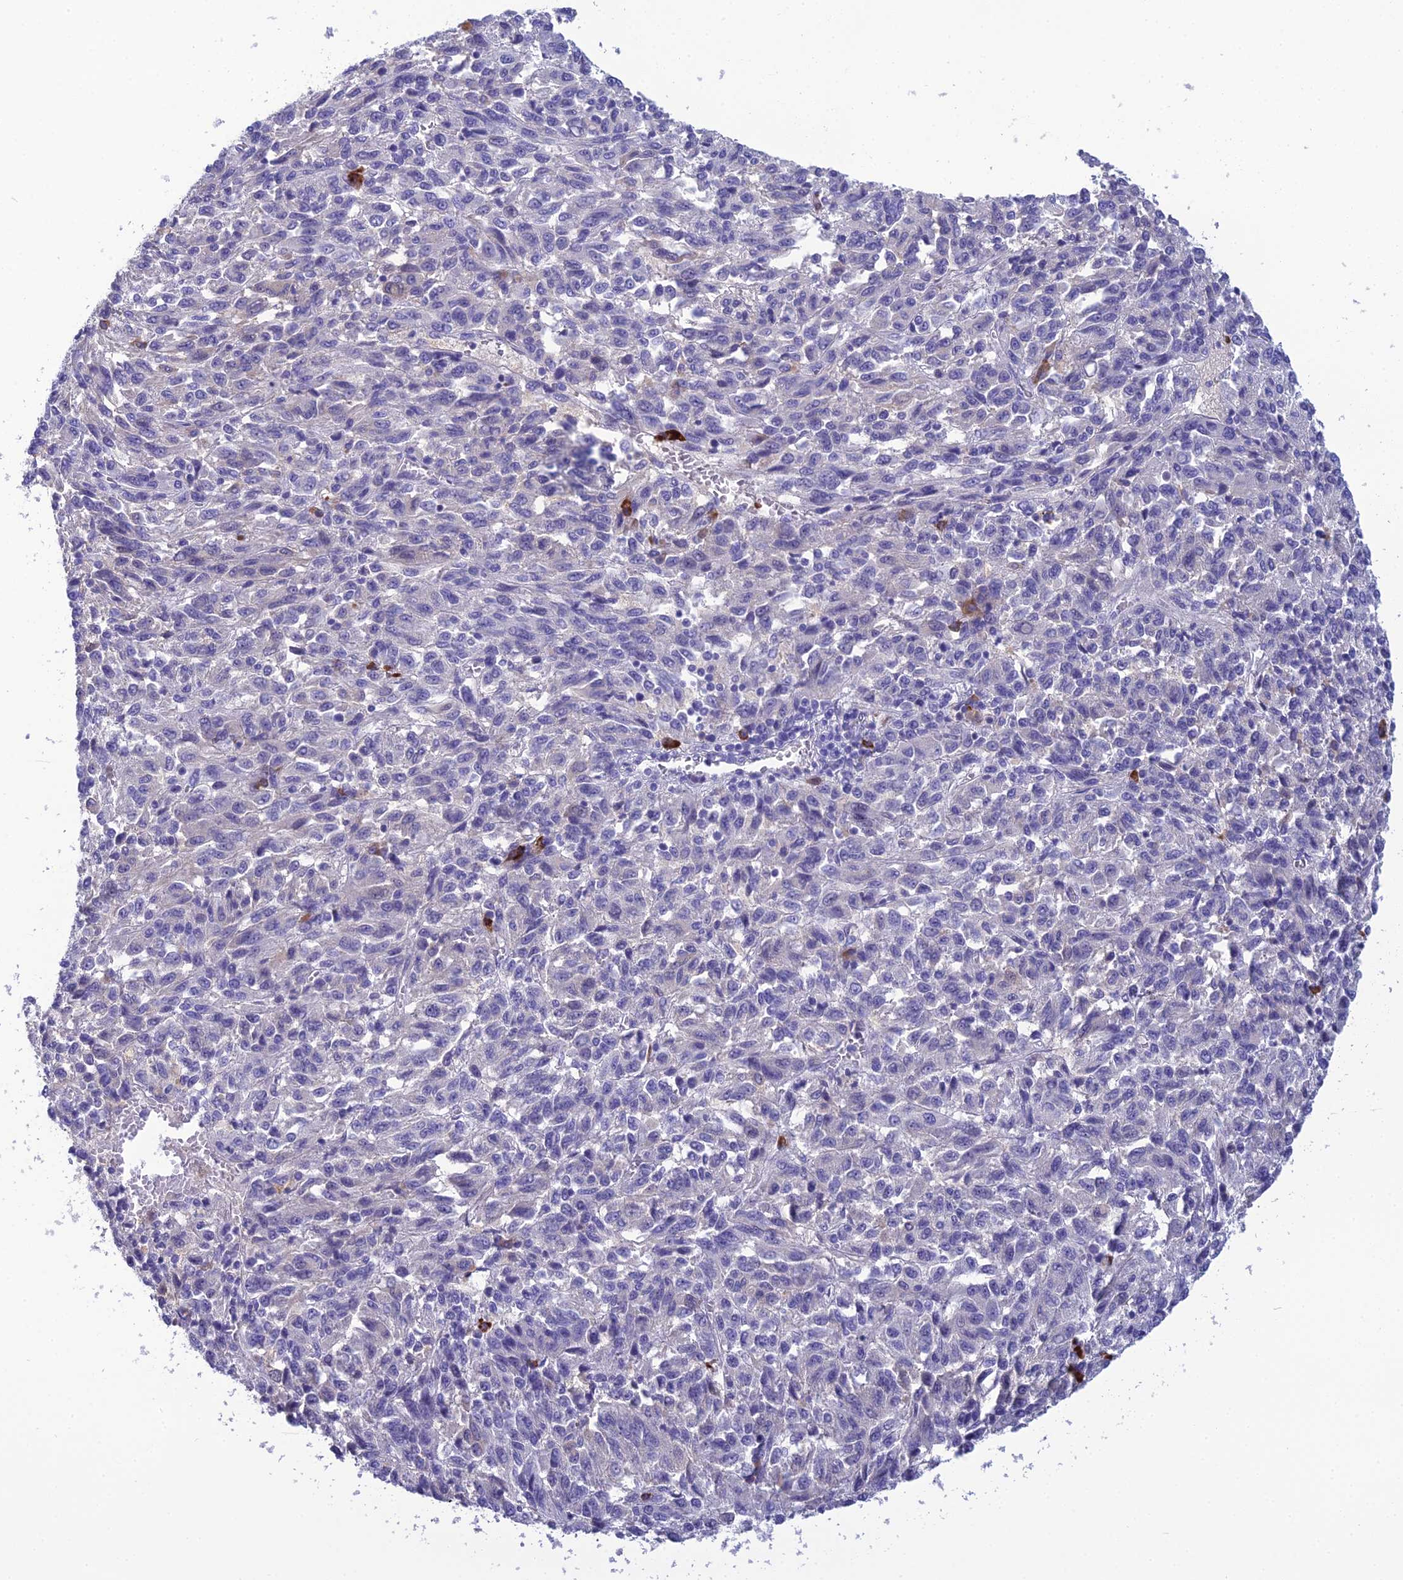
{"staining": {"intensity": "negative", "quantity": "none", "location": "none"}, "tissue": "melanoma", "cell_type": "Tumor cells", "image_type": "cancer", "snomed": [{"axis": "morphology", "description": "Malignant melanoma, Metastatic site"}, {"axis": "topography", "description": "Lung"}], "caption": "Tumor cells are negative for protein expression in human melanoma.", "gene": "CRB2", "patient": {"sex": "male", "age": 64}}